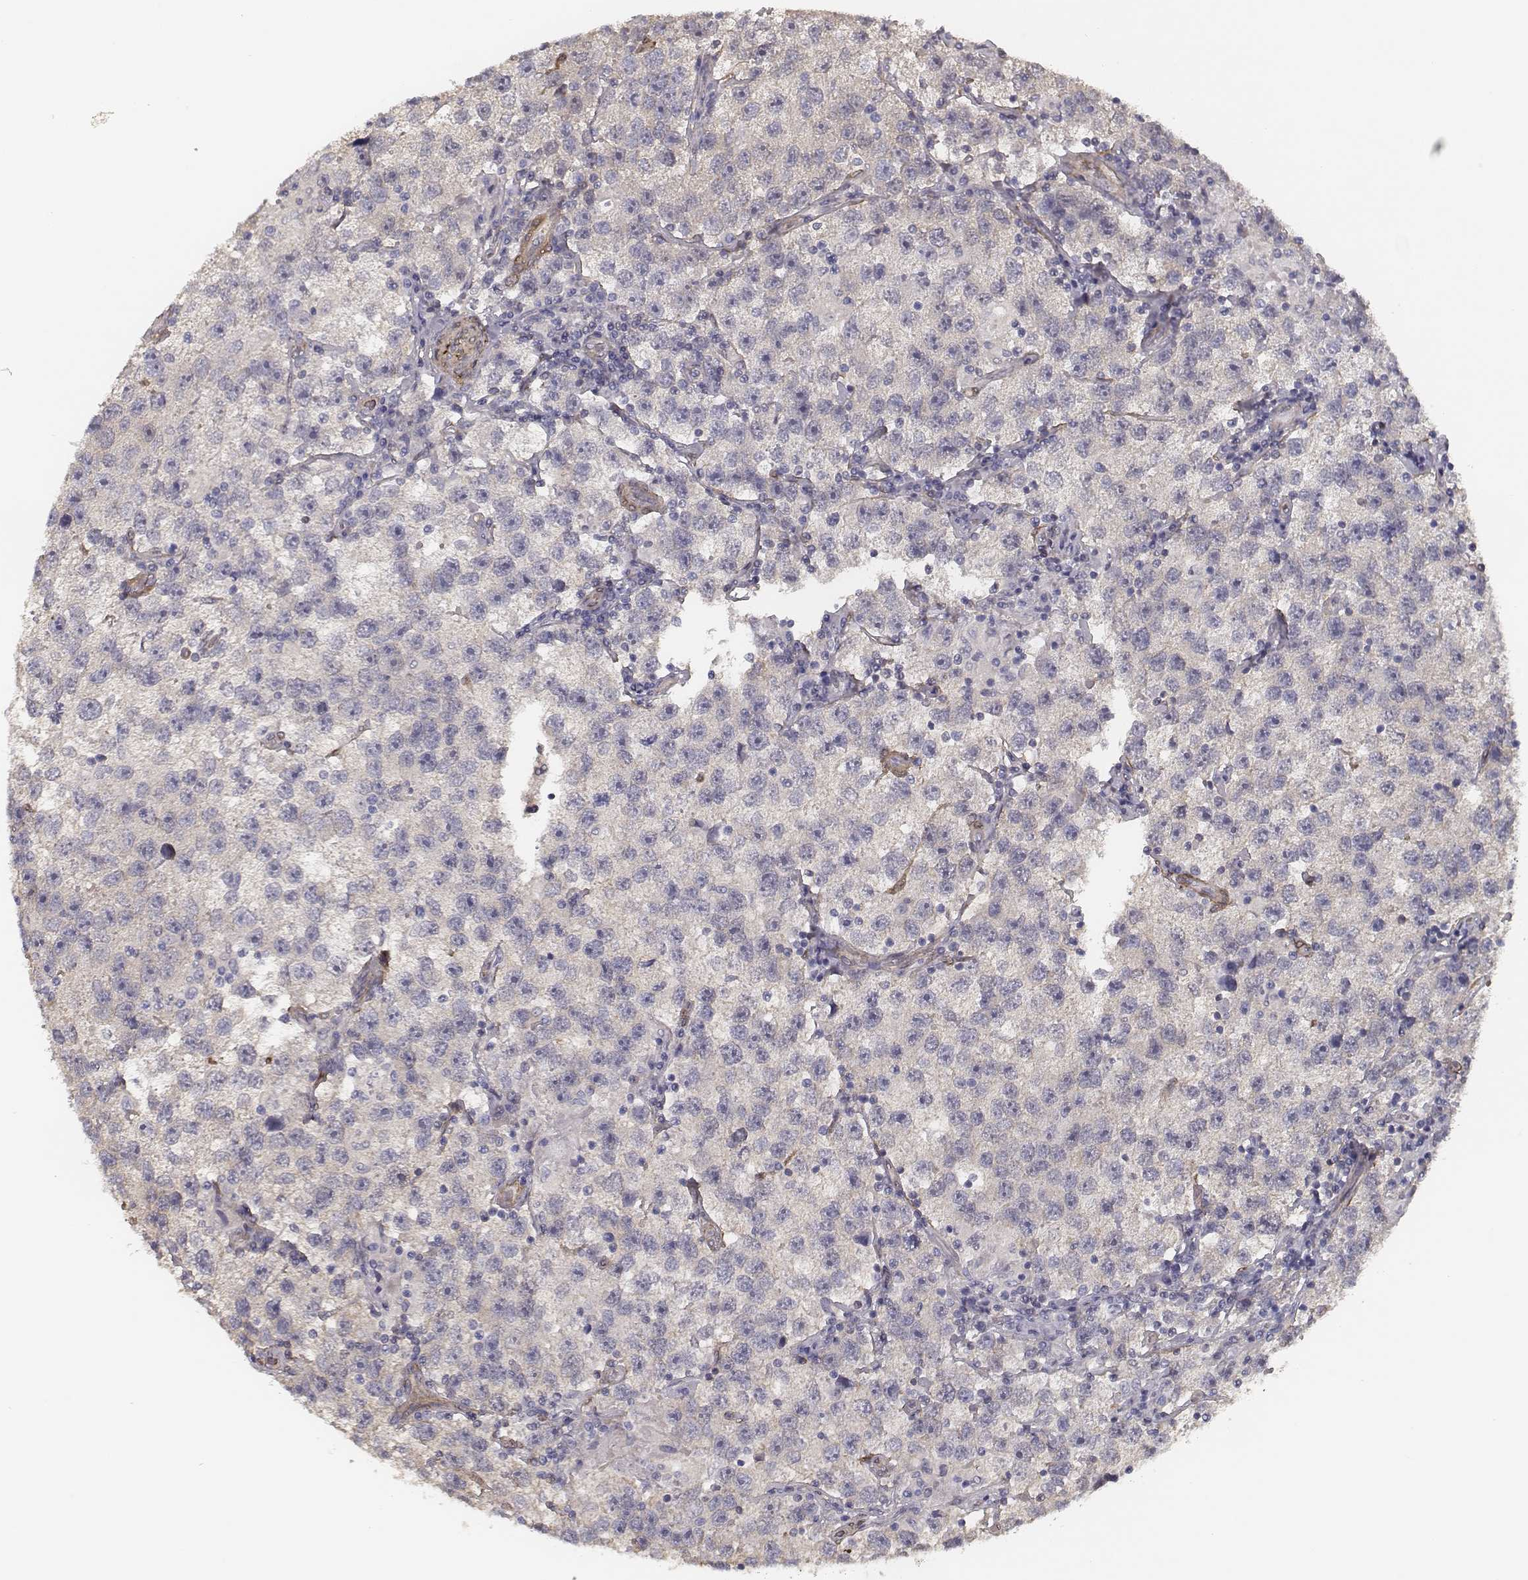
{"staining": {"intensity": "negative", "quantity": "none", "location": "none"}, "tissue": "testis cancer", "cell_type": "Tumor cells", "image_type": "cancer", "snomed": [{"axis": "morphology", "description": "Seminoma, NOS"}, {"axis": "topography", "description": "Testis"}], "caption": "Immunohistochemistry (IHC) histopathology image of human seminoma (testis) stained for a protein (brown), which exhibits no positivity in tumor cells. The staining is performed using DAB (3,3'-diaminobenzidine) brown chromogen with nuclei counter-stained in using hematoxylin.", "gene": "ISYNA1", "patient": {"sex": "male", "age": 26}}